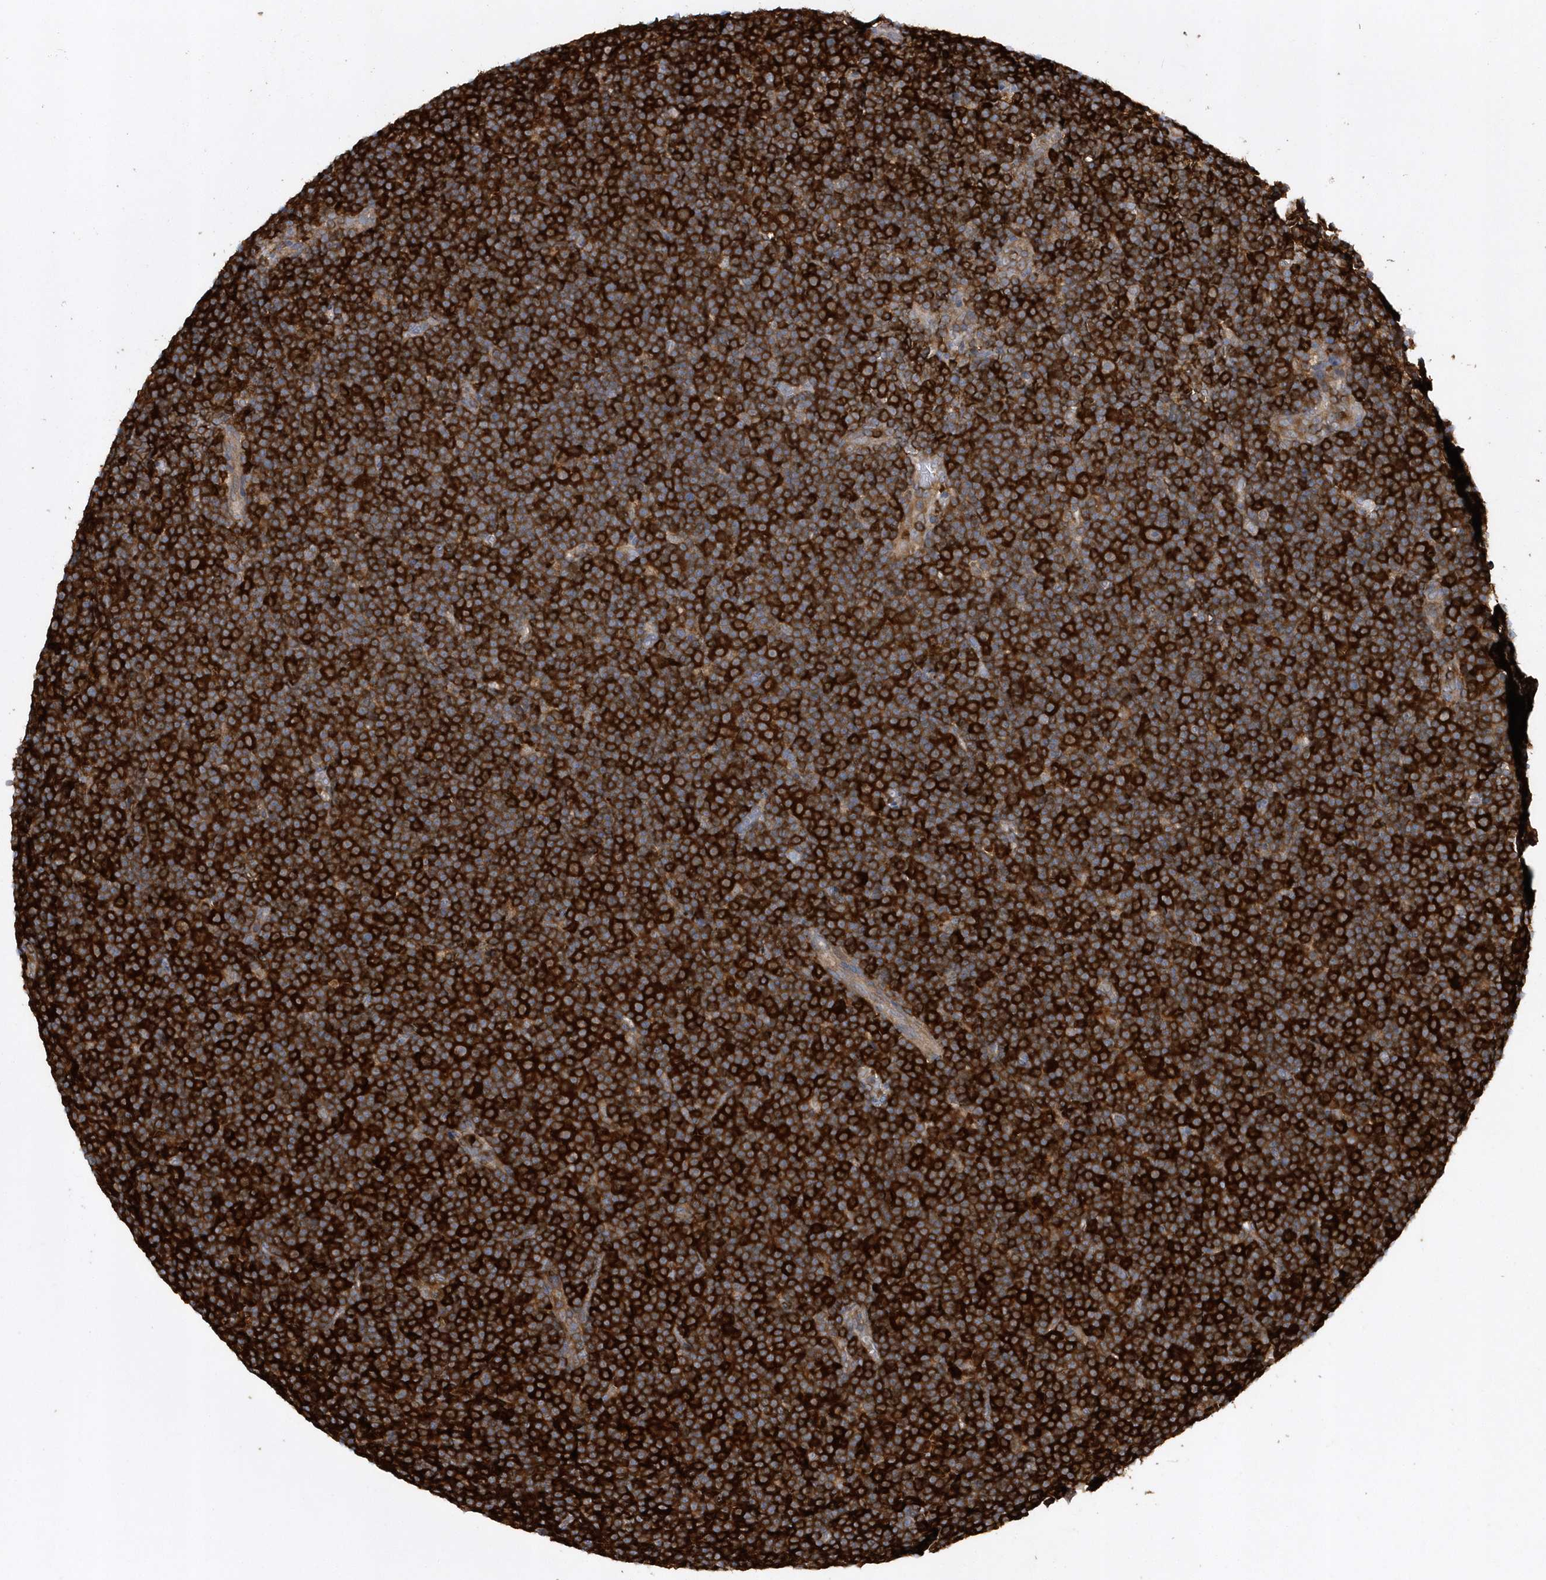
{"staining": {"intensity": "strong", "quantity": ">75%", "location": "cytoplasmic/membranous"}, "tissue": "lymphoma", "cell_type": "Tumor cells", "image_type": "cancer", "snomed": [{"axis": "morphology", "description": "Malignant lymphoma, non-Hodgkin's type, Low grade"}, {"axis": "topography", "description": "Lymph node"}], "caption": "This photomicrograph shows IHC staining of malignant lymphoma, non-Hodgkin's type (low-grade), with high strong cytoplasmic/membranous positivity in approximately >75% of tumor cells.", "gene": "PAICS", "patient": {"sex": "female", "age": 67}}